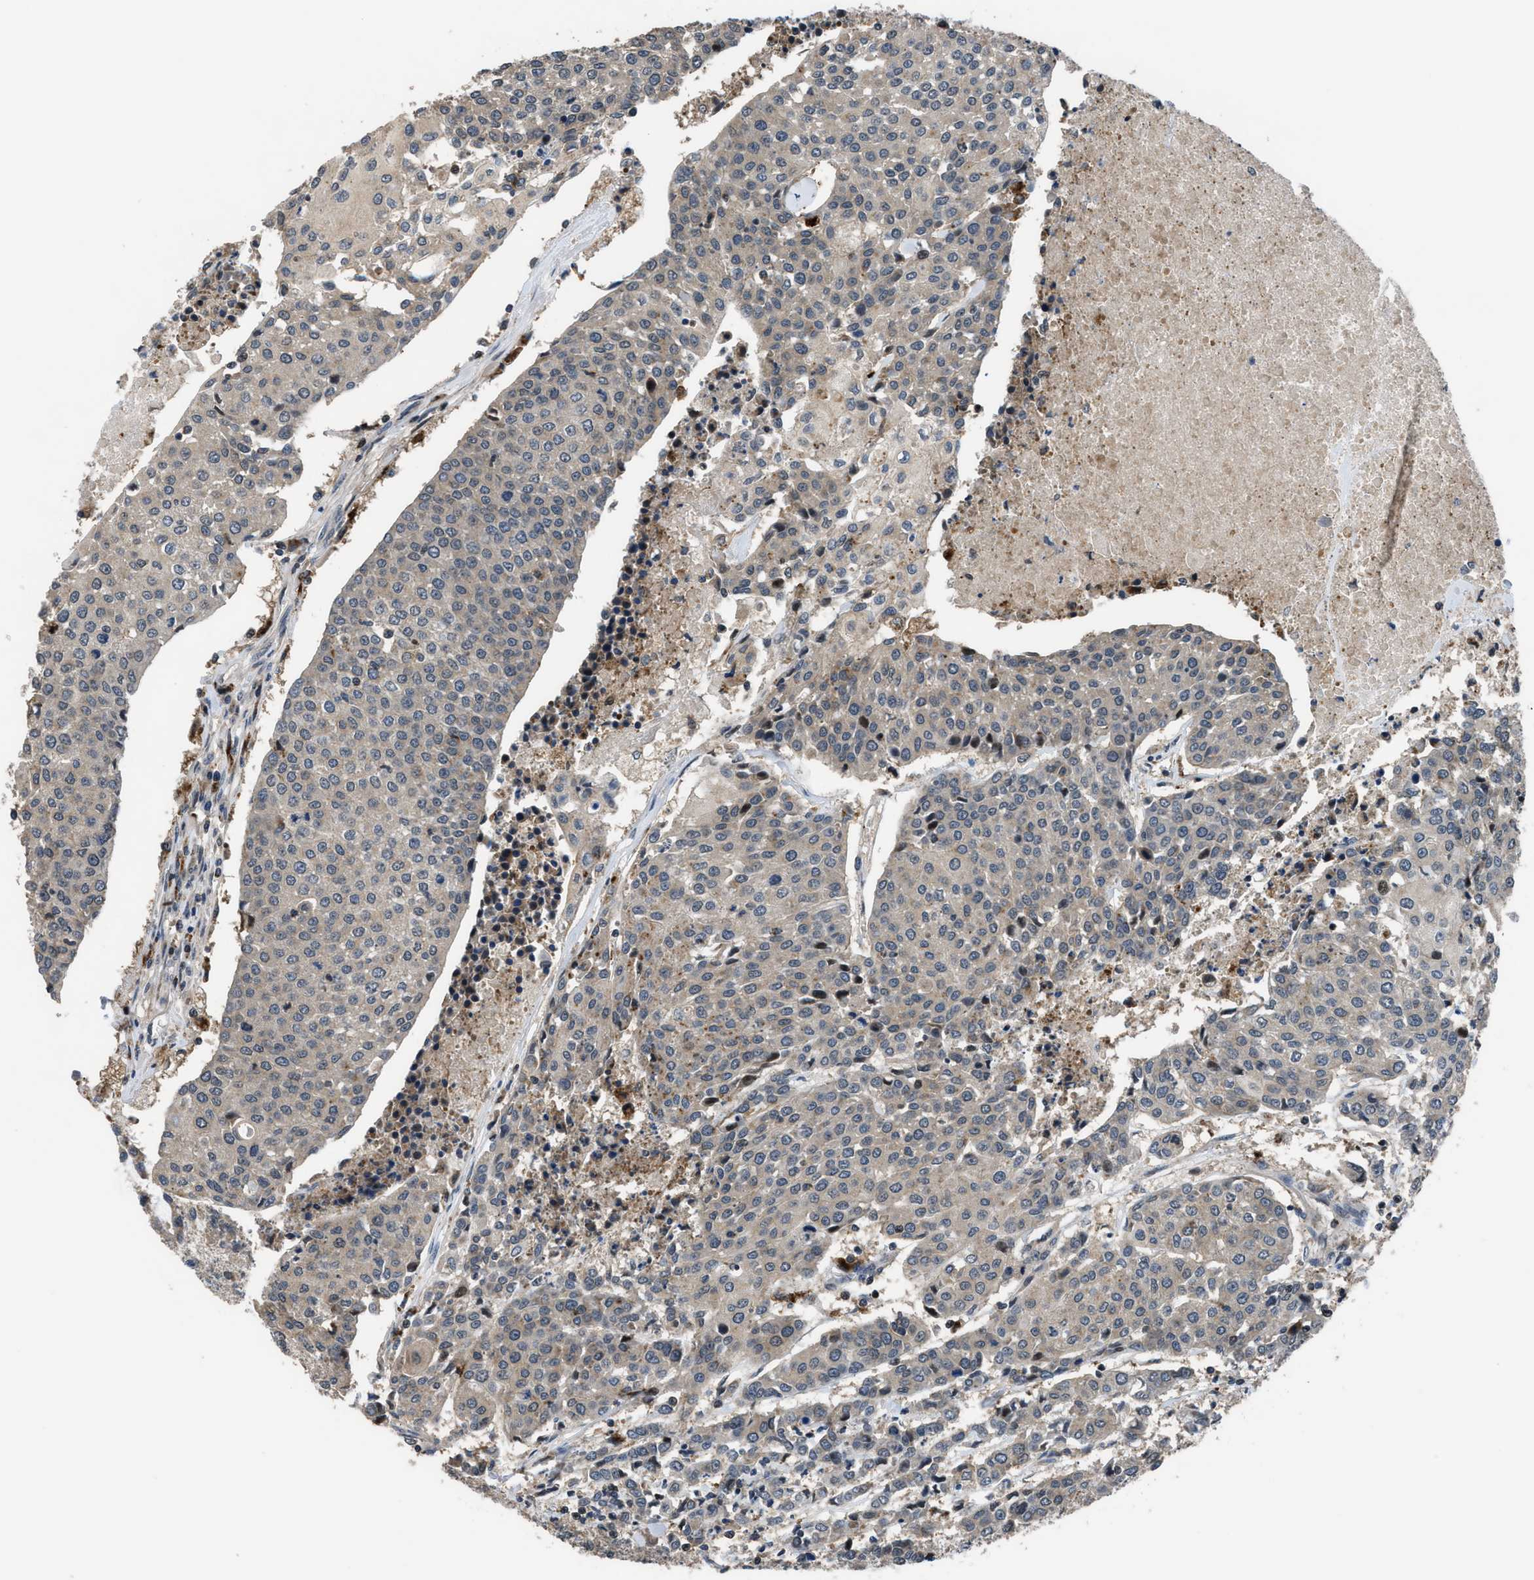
{"staining": {"intensity": "negative", "quantity": "none", "location": "none"}, "tissue": "urothelial cancer", "cell_type": "Tumor cells", "image_type": "cancer", "snomed": [{"axis": "morphology", "description": "Urothelial carcinoma, High grade"}, {"axis": "topography", "description": "Urinary bladder"}], "caption": "High power microscopy histopathology image of an immunohistochemistry micrograph of urothelial cancer, revealing no significant expression in tumor cells.", "gene": "CTBS", "patient": {"sex": "female", "age": 85}}